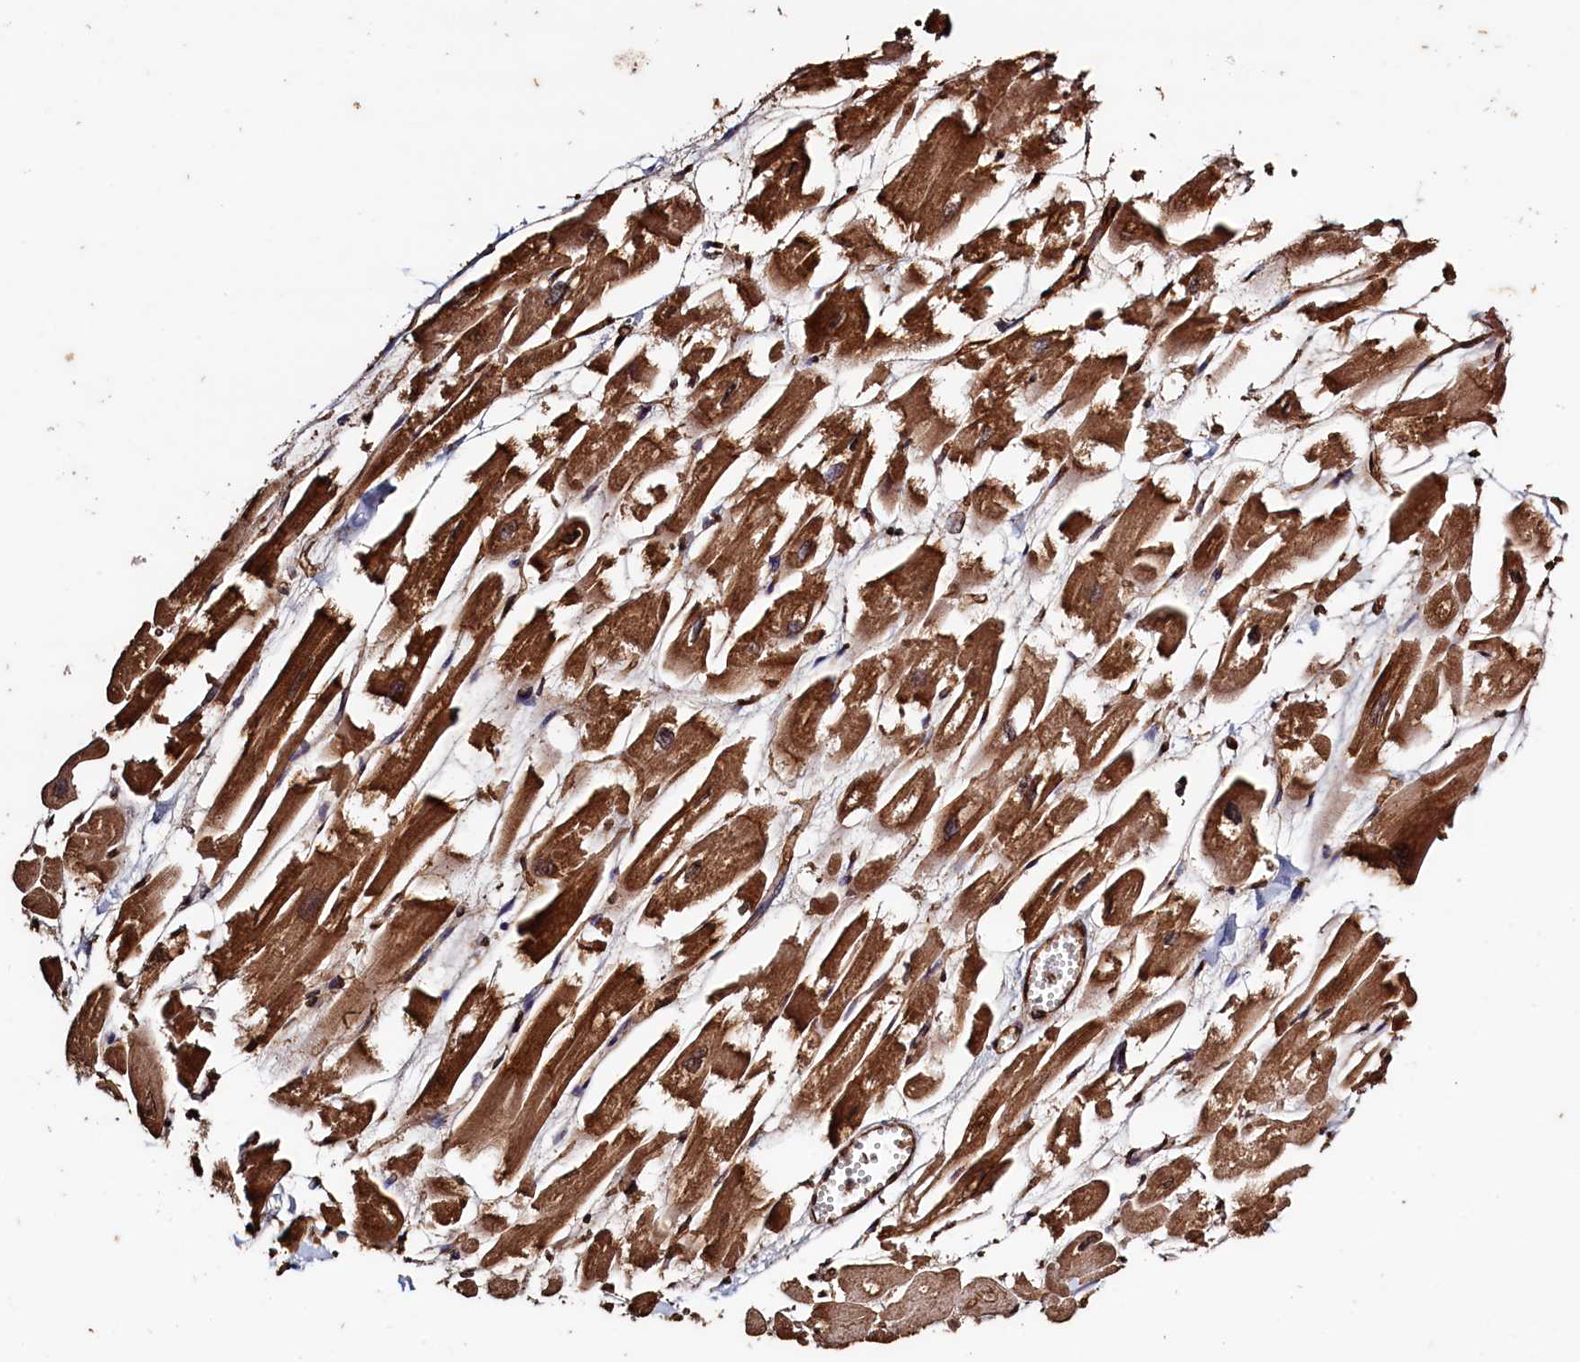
{"staining": {"intensity": "strong", "quantity": ">75%", "location": "cytoplasmic/membranous"}, "tissue": "heart muscle", "cell_type": "Cardiomyocytes", "image_type": "normal", "snomed": [{"axis": "morphology", "description": "Normal tissue, NOS"}, {"axis": "topography", "description": "Heart"}], "caption": "Heart muscle stained with a brown dye exhibits strong cytoplasmic/membranous positive staining in about >75% of cardiomyocytes.", "gene": "SNX33", "patient": {"sex": "male", "age": 54}}